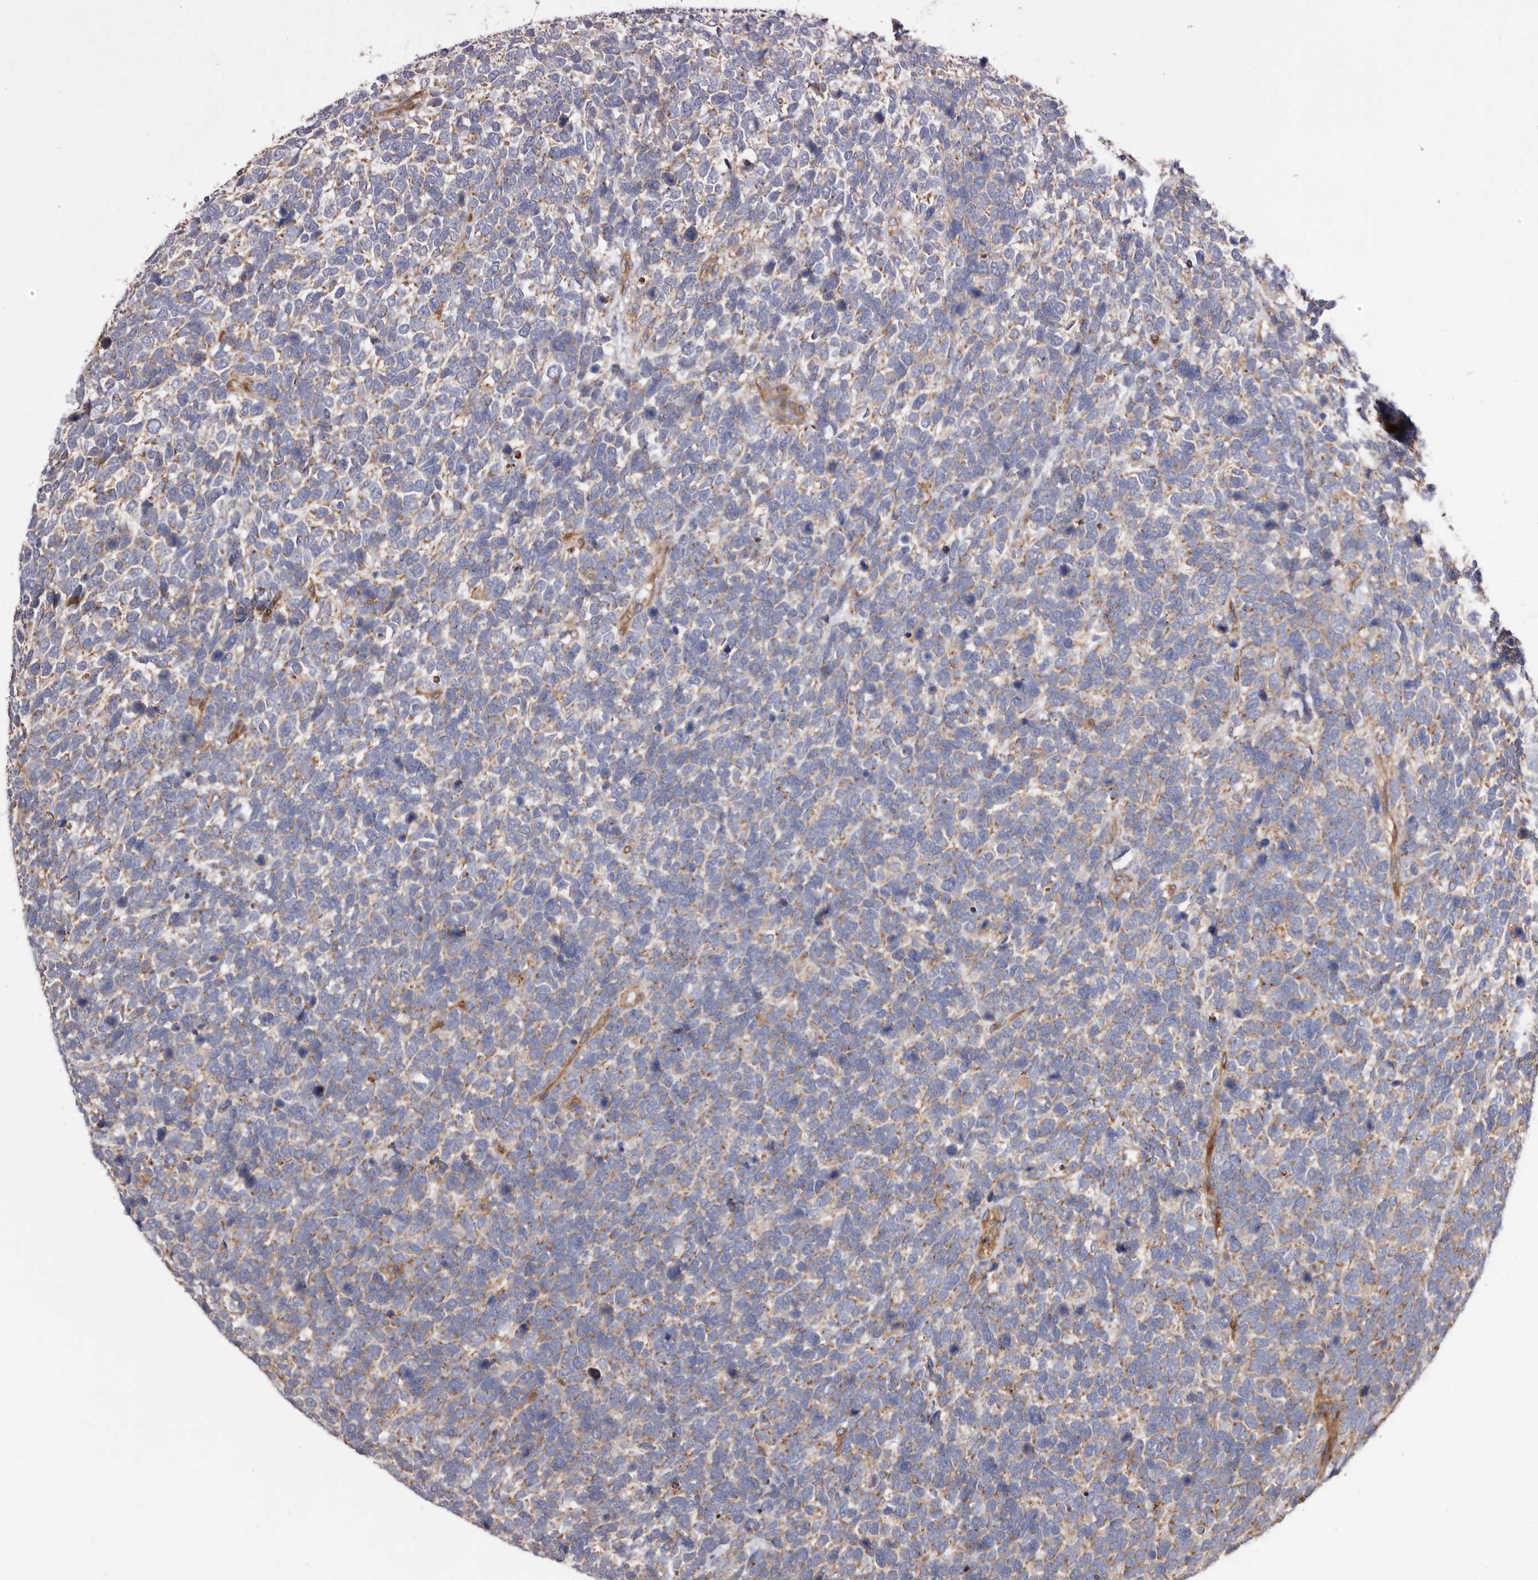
{"staining": {"intensity": "weak", "quantity": "25%-75%", "location": "cytoplasmic/membranous"}, "tissue": "urothelial cancer", "cell_type": "Tumor cells", "image_type": "cancer", "snomed": [{"axis": "morphology", "description": "Urothelial carcinoma, High grade"}, {"axis": "topography", "description": "Urinary bladder"}], "caption": "A histopathology image showing weak cytoplasmic/membranous positivity in approximately 25%-75% of tumor cells in urothelial cancer, as visualized by brown immunohistochemical staining.", "gene": "COQ8B", "patient": {"sex": "female", "age": 82}}